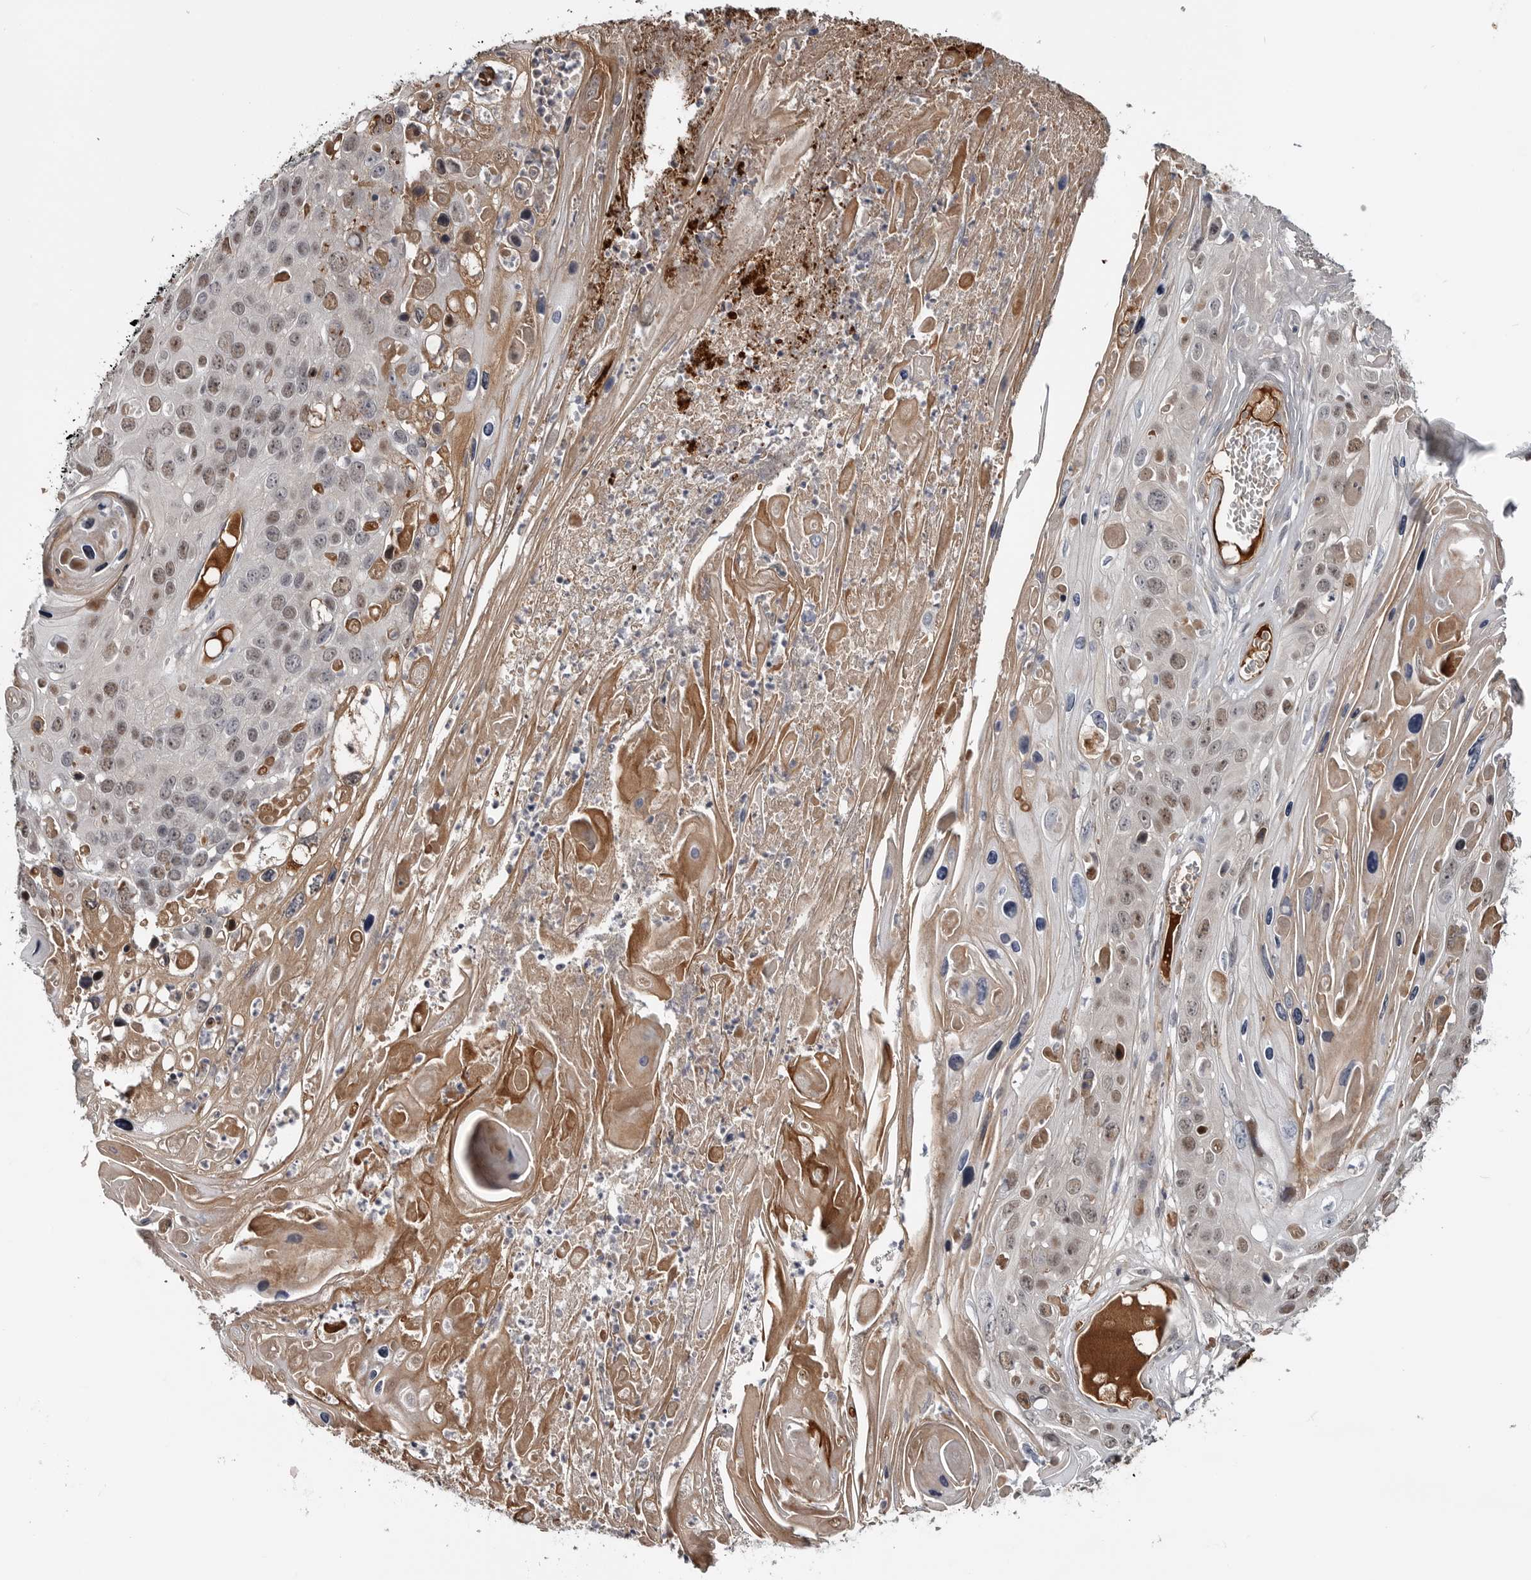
{"staining": {"intensity": "moderate", "quantity": ">75%", "location": "nuclear"}, "tissue": "skin cancer", "cell_type": "Tumor cells", "image_type": "cancer", "snomed": [{"axis": "morphology", "description": "Squamous cell carcinoma, NOS"}, {"axis": "topography", "description": "Skin"}], "caption": "Immunohistochemistry (IHC) (DAB) staining of human skin cancer exhibits moderate nuclear protein positivity in about >75% of tumor cells.", "gene": "ZNF277", "patient": {"sex": "male", "age": 55}}